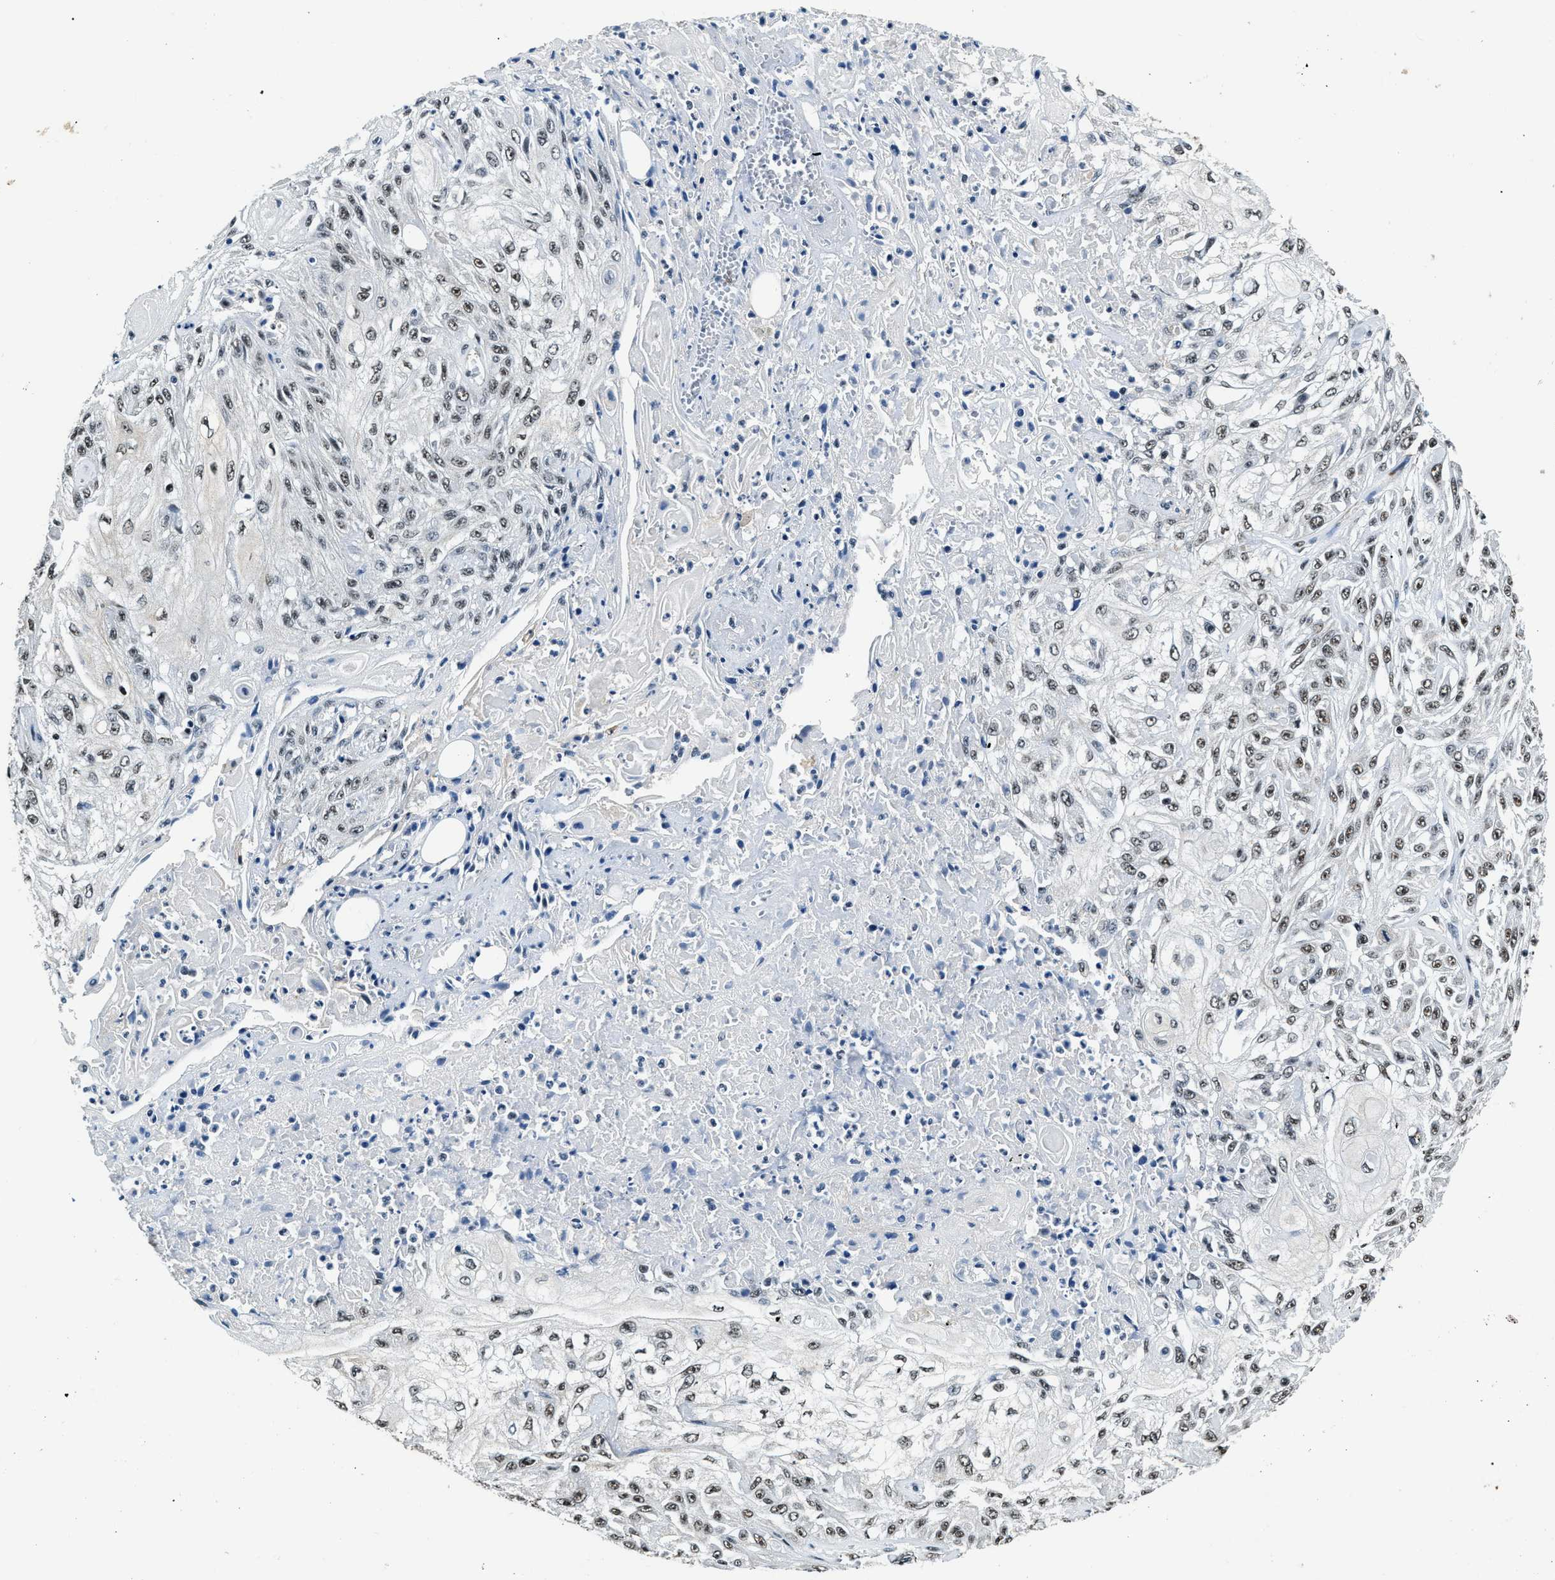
{"staining": {"intensity": "weak", "quantity": ">75%", "location": "nuclear"}, "tissue": "skin cancer", "cell_type": "Tumor cells", "image_type": "cancer", "snomed": [{"axis": "morphology", "description": "Squamous cell carcinoma, NOS"}, {"axis": "morphology", "description": "Squamous cell carcinoma, metastatic, NOS"}, {"axis": "topography", "description": "Skin"}, {"axis": "topography", "description": "Lymph node"}], "caption": "Immunohistochemical staining of human skin cancer (squamous cell carcinoma) displays low levels of weak nuclear protein staining in about >75% of tumor cells.", "gene": "CCNE1", "patient": {"sex": "male", "age": 75}}